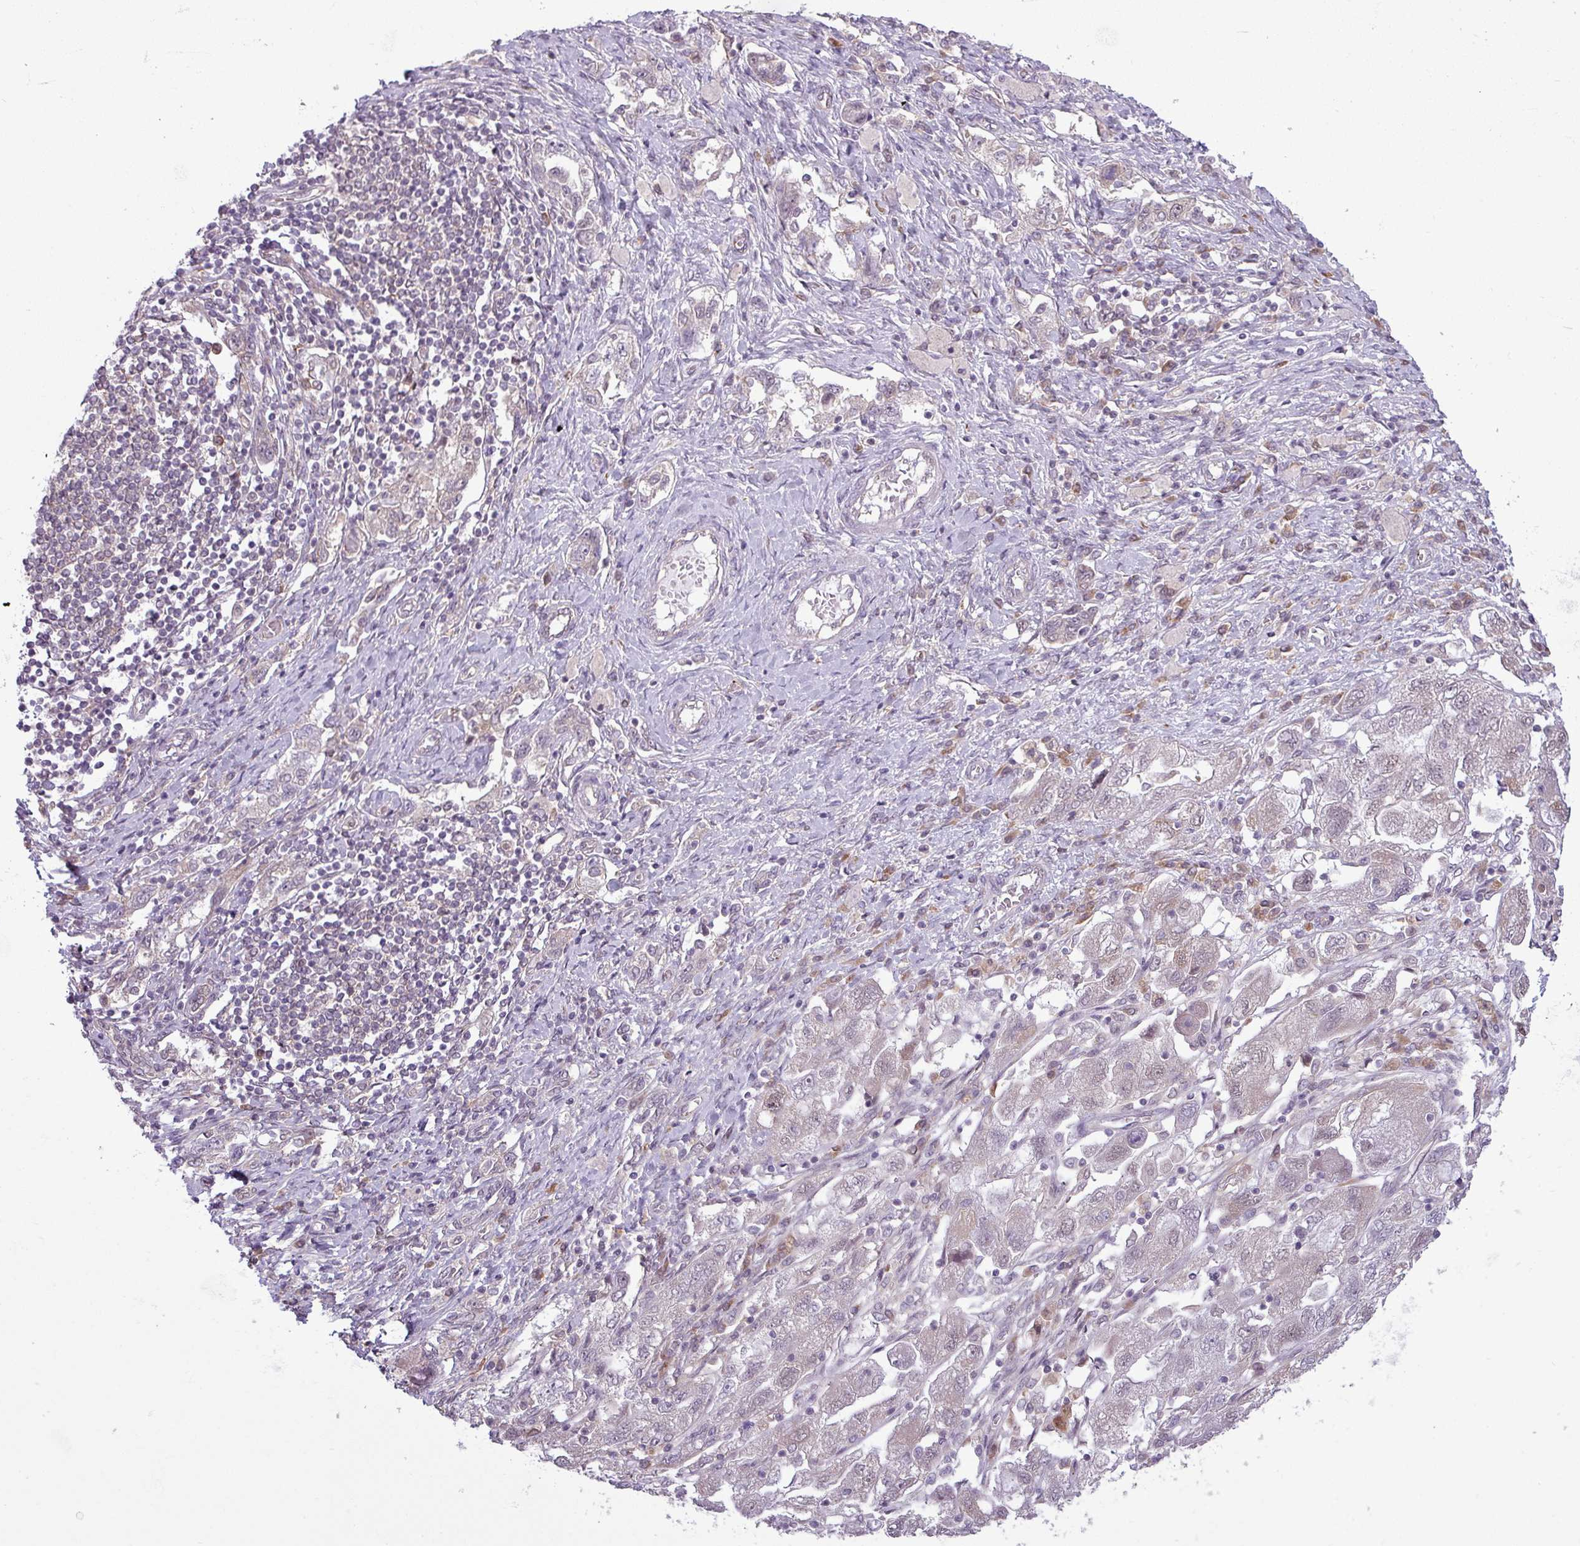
{"staining": {"intensity": "moderate", "quantity": "25%-75%", "location": "cytoplasmic/membranous"}, "tissue": "ovarian cancer", "cell_type": "Tumor cells", "image_type": "cancer", "snomed": [{"axis": "morphology", "description": "Carcinoma, NOS"}, {"axis": "morphology", "description": "Cystadenocarcinoma, serous, NOS"}, {"axis": "topography", "description": "Ovary"}], "caption": "An immunohistochemistry image of neoplastic tissue is shown. Protein staining in brown shows moderate cytoplasmic/membranous positivity in ovarian cancer (serous cystadenocarcinoma) within tumor cells.", "gene": "CCDC144A", "patient": {"sex": "female", "age": 69}}